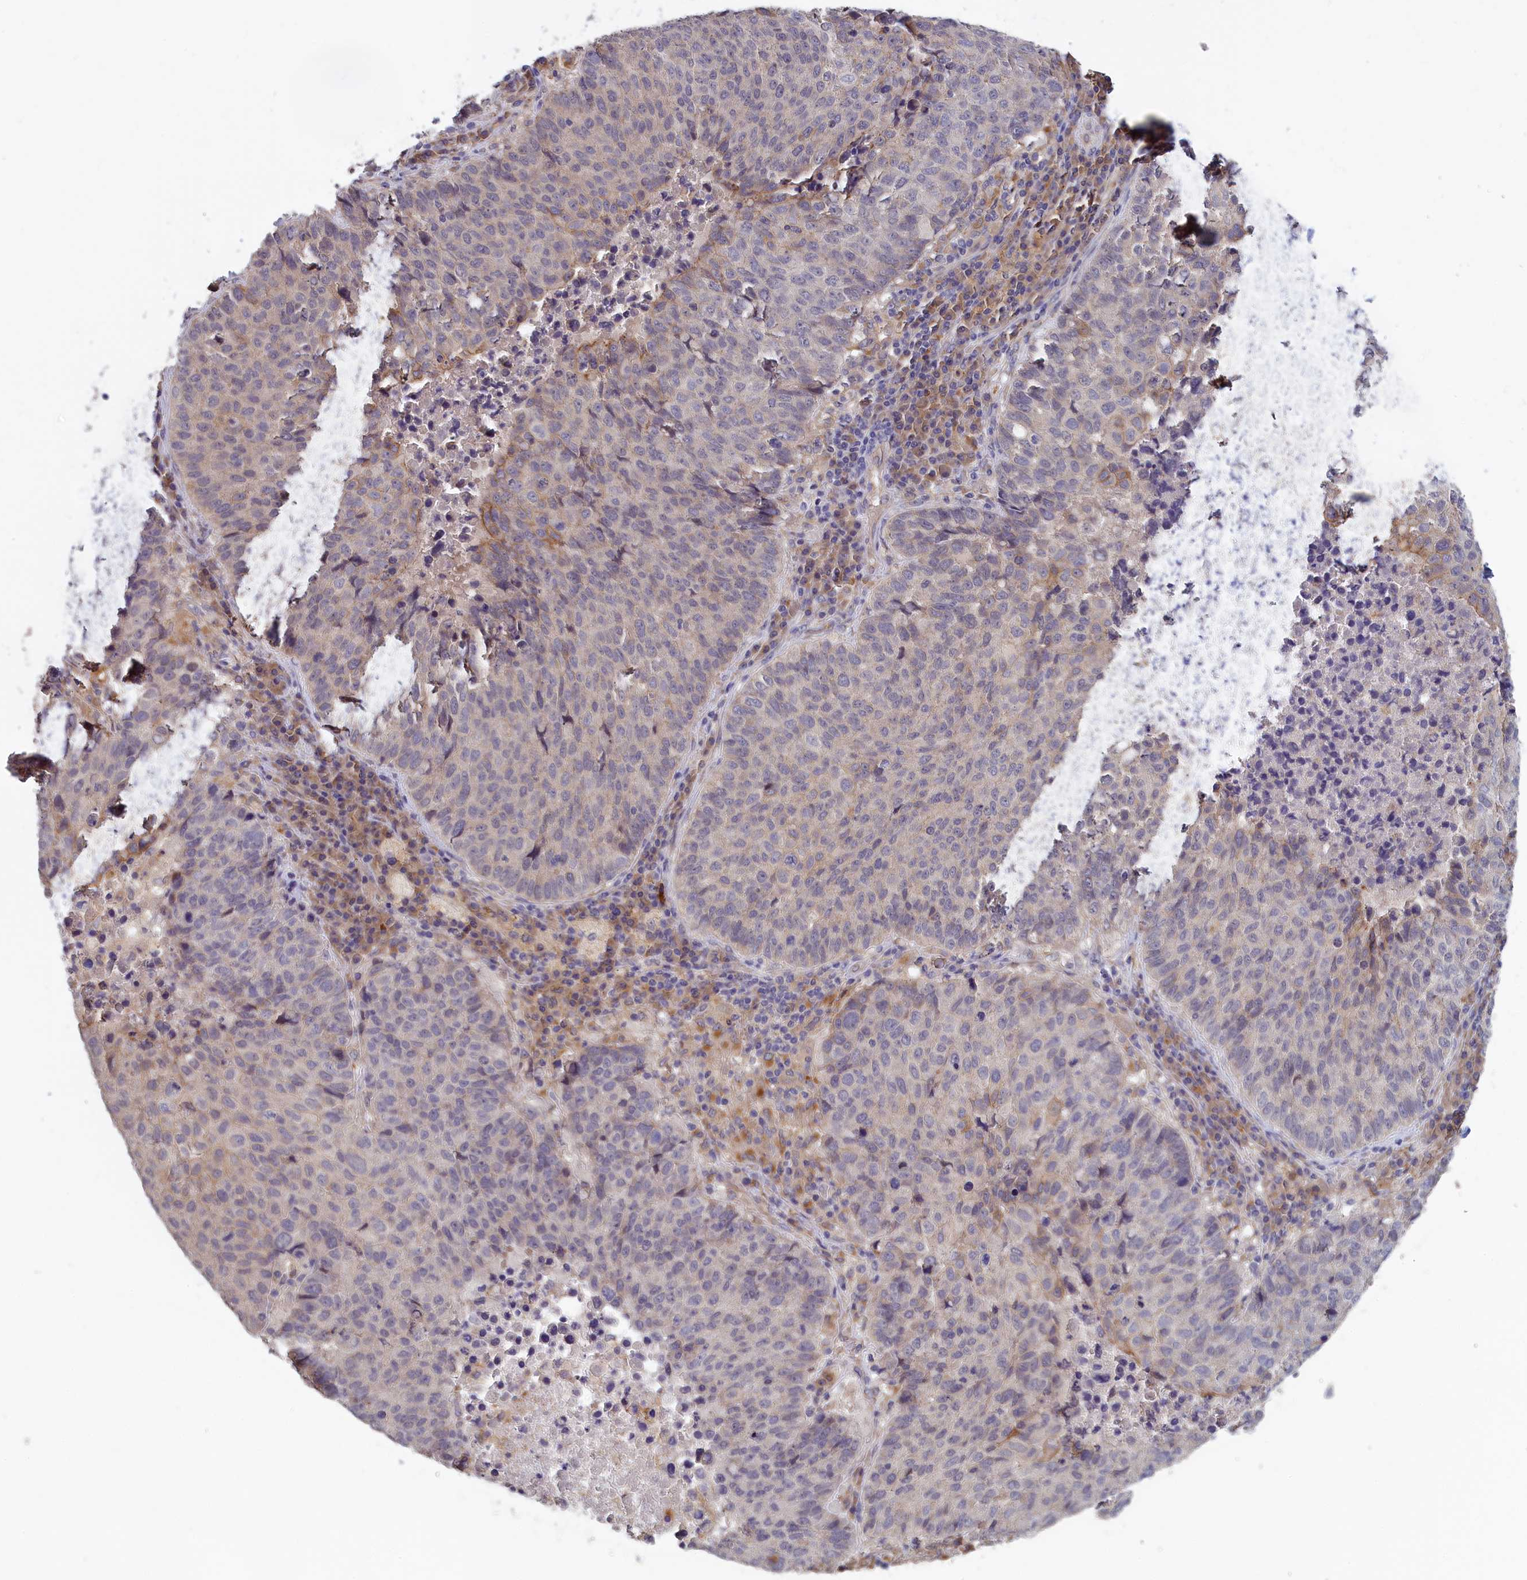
{"staining": {"intensity": "weak", "quantity": "<25%", "location": "cytoplasmic/membranous"}, "tissue": "lung cancer", "cell_type": "Tumor cells", "image_type": "cancer", "snomed": [{"axis": "morphology", "description": "Squamous cell carcinoma, NOS"}, {"axis": "topography", "description": "Lung"}], "caption": "Lung cancer (squamous cell carcinoma) stained for a protein using immunohistochemistry reveals no expression tumor cells.", "gene": "COL19A1", "patient": {"sex": "male", "age": 73}}